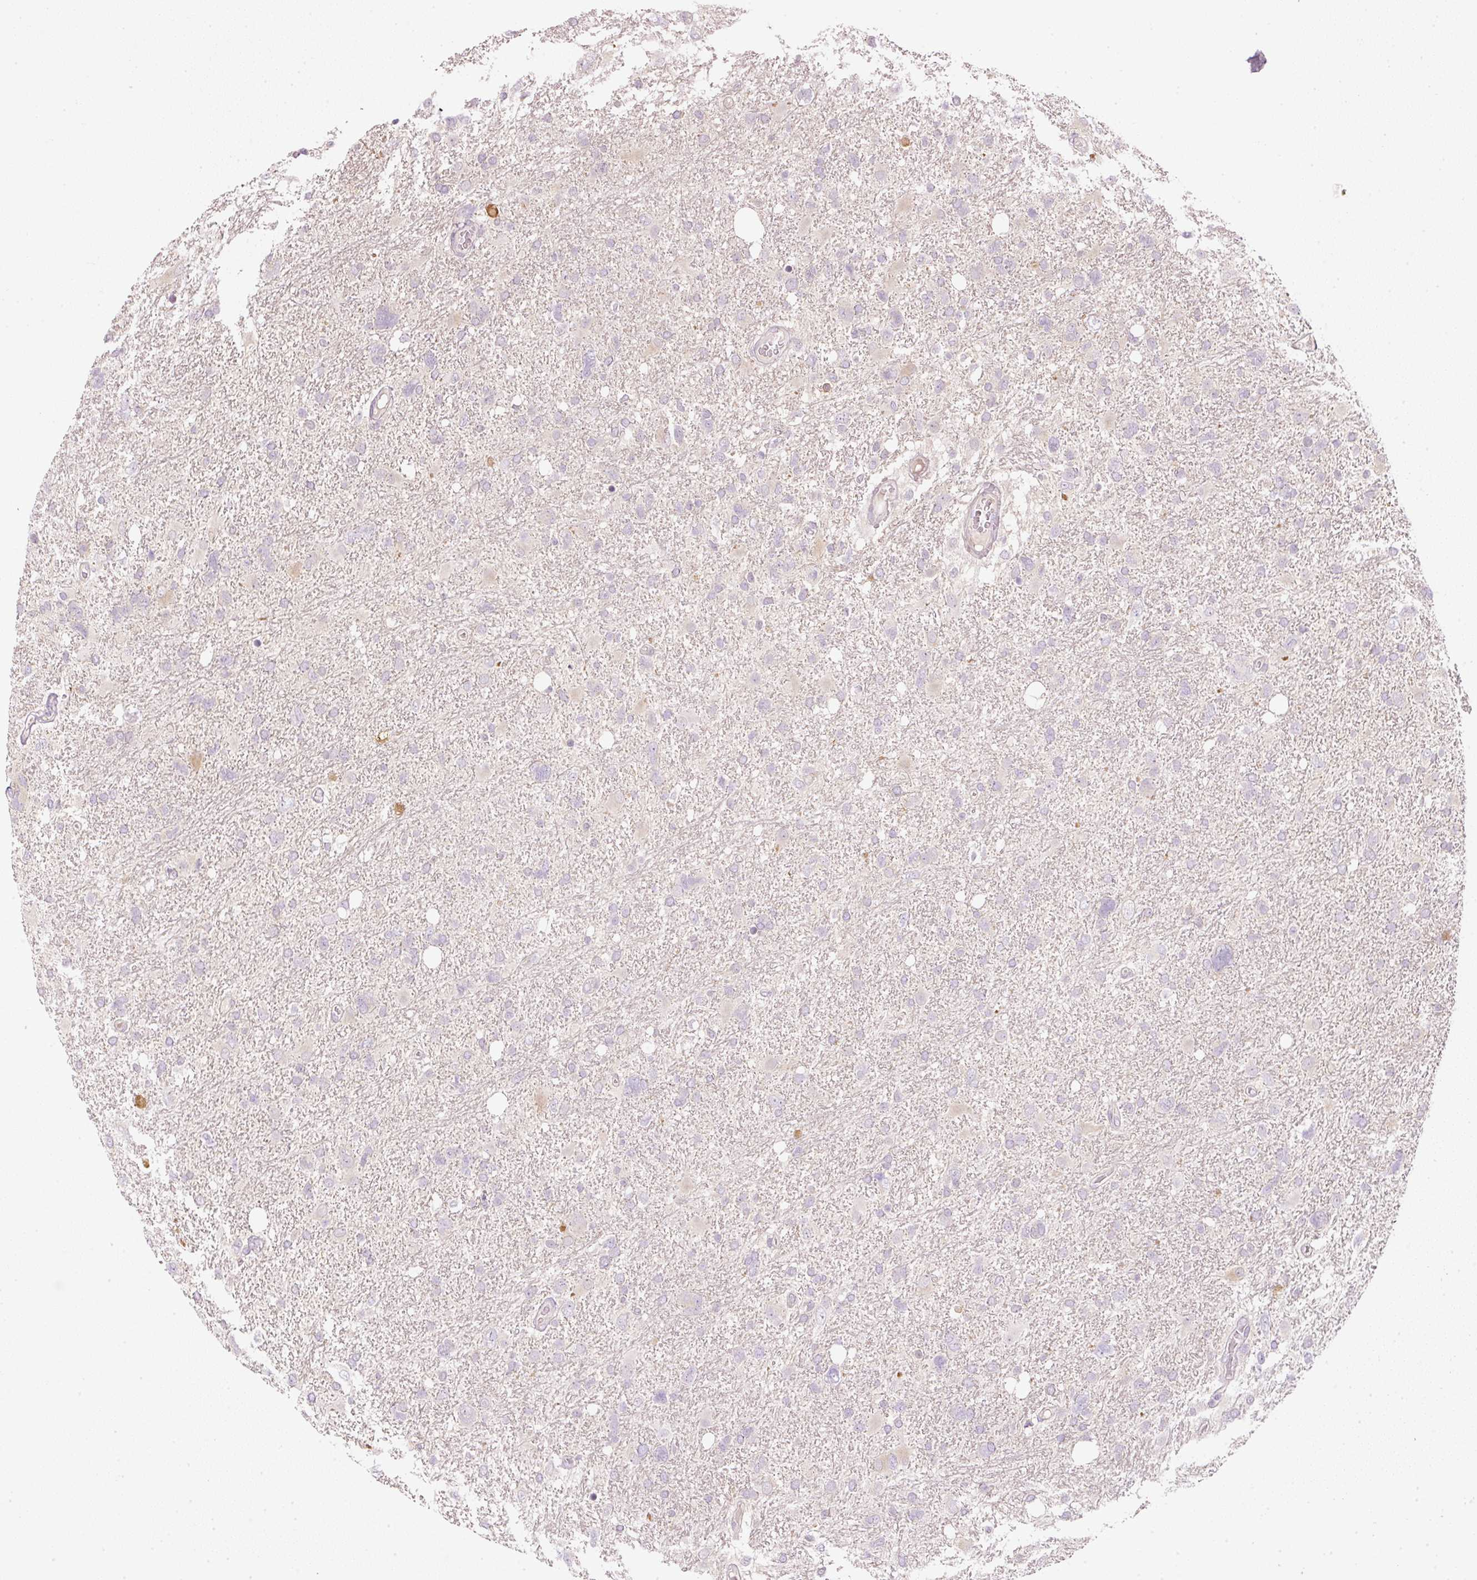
{"staining": {"intensity": "negative", "quantity": "none", "location": "none"}, "tissue": "glioma", "cell_type": "Tumor cells", "image_type": "cancer", "snomed": [{"axis": "morphology", "description": "Glioma, malignant, High grade"}, {"axis": "topography", "description": "Brain"}], "caption": "Protein analysis of glioma demonstrates no significant expression in tumor cells. (Stains: DAB (3,3'-diaminobenzidine) IHC with hematoxylin counter stain, Microscopy: brightfield microscopy at high magnification).", "gene": "CTTNBP2", "patient": {"sex": "male", "age": 61}}